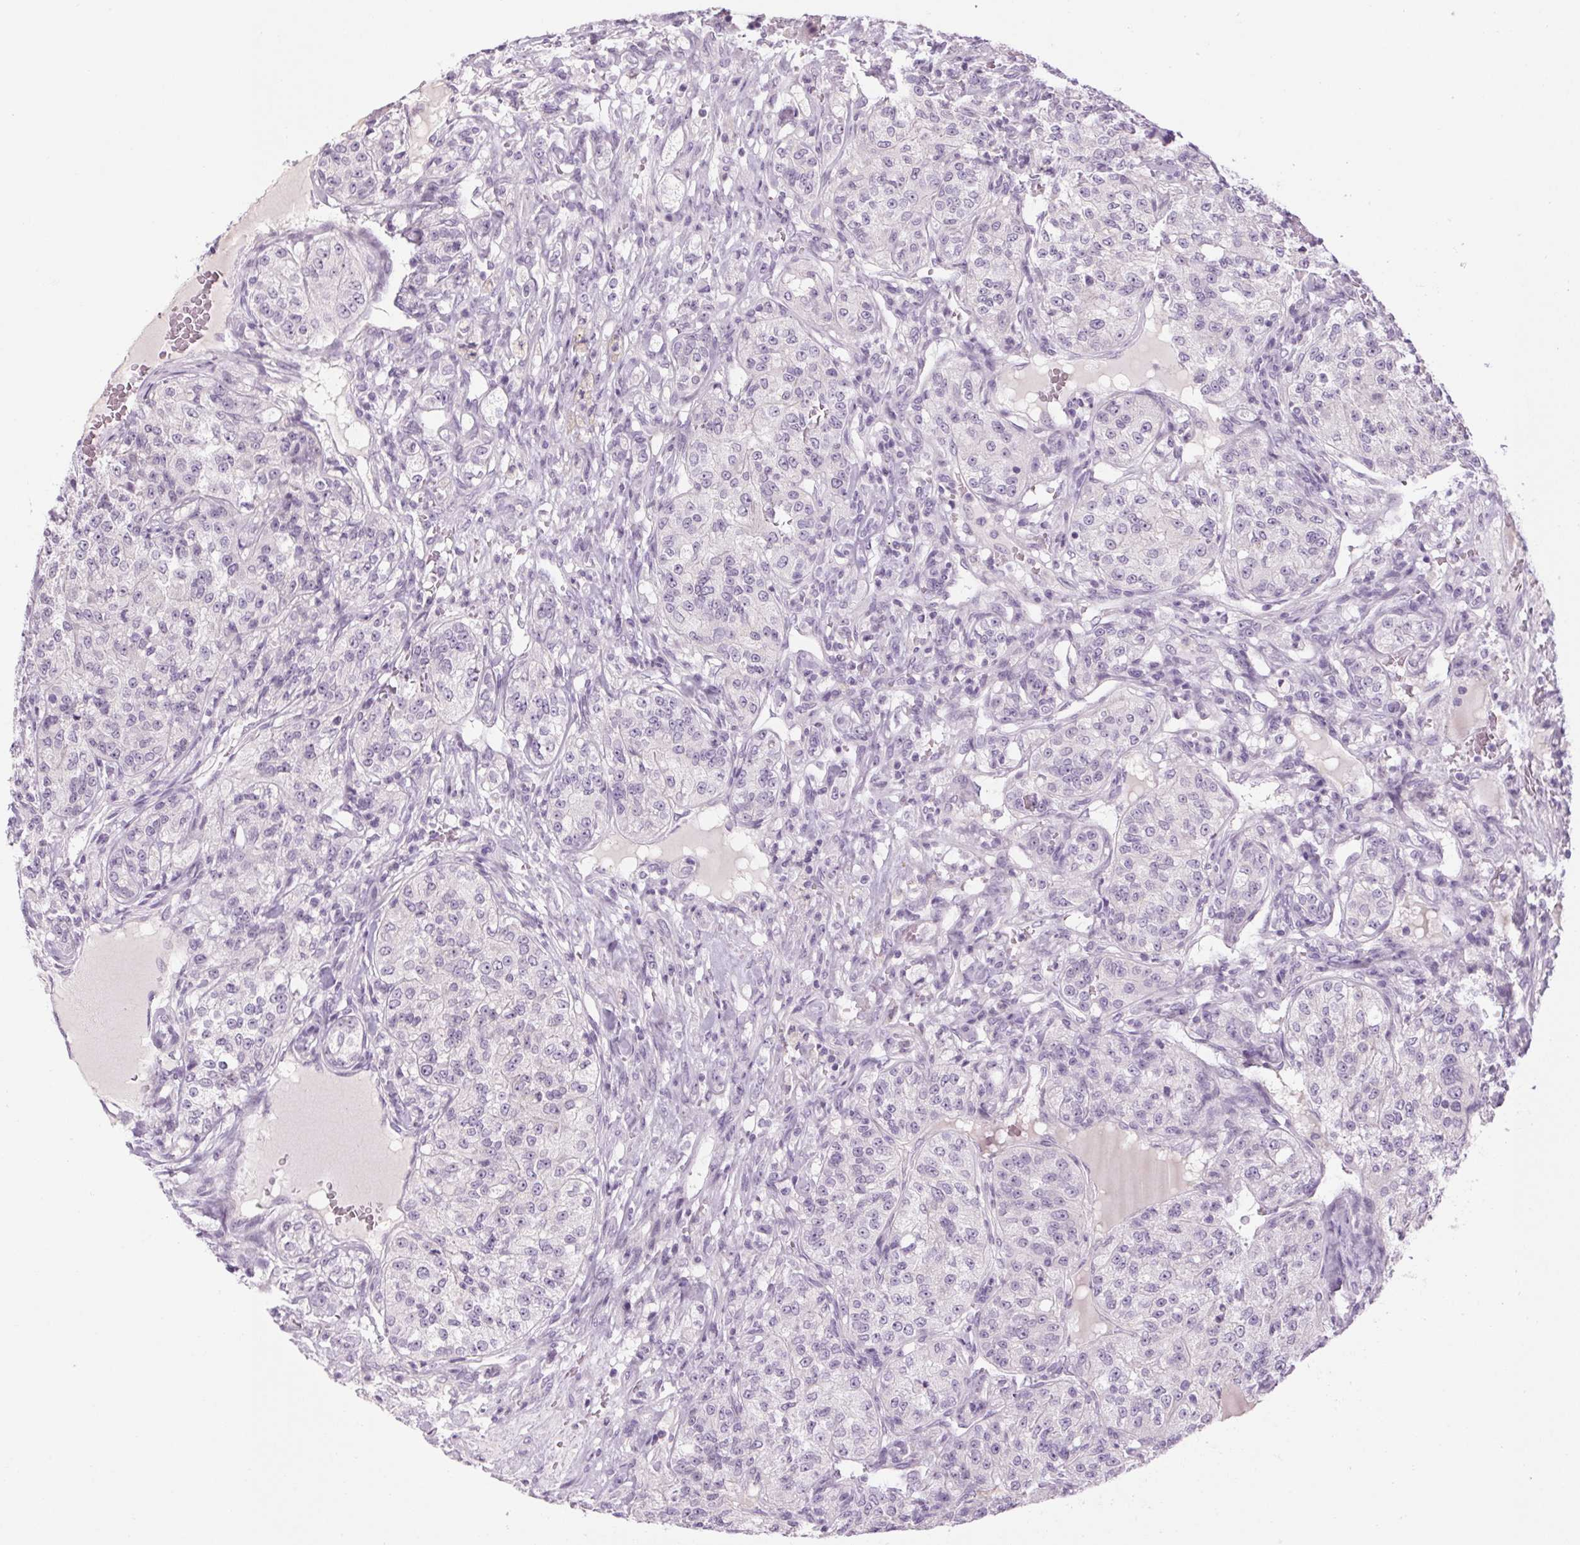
{"staining": {"intensity": "negative", "quantity": "none", "location": "none"}, "tissue": "renal cancer", "cell_type": "Tumor cells", "image_type": "cancer", "snomed": [{"axis": "morphology", "description": "Adenocarcinoma, NOS"}, {"axis": "topography", "description": "Kidney"}], "caption": "Immunohistochemistry of human adenocarcinoma (renal) exhibits no positivity in tumor cells.", "gene": "RPTN", "patient": {"sex": "female", "age": 63}}